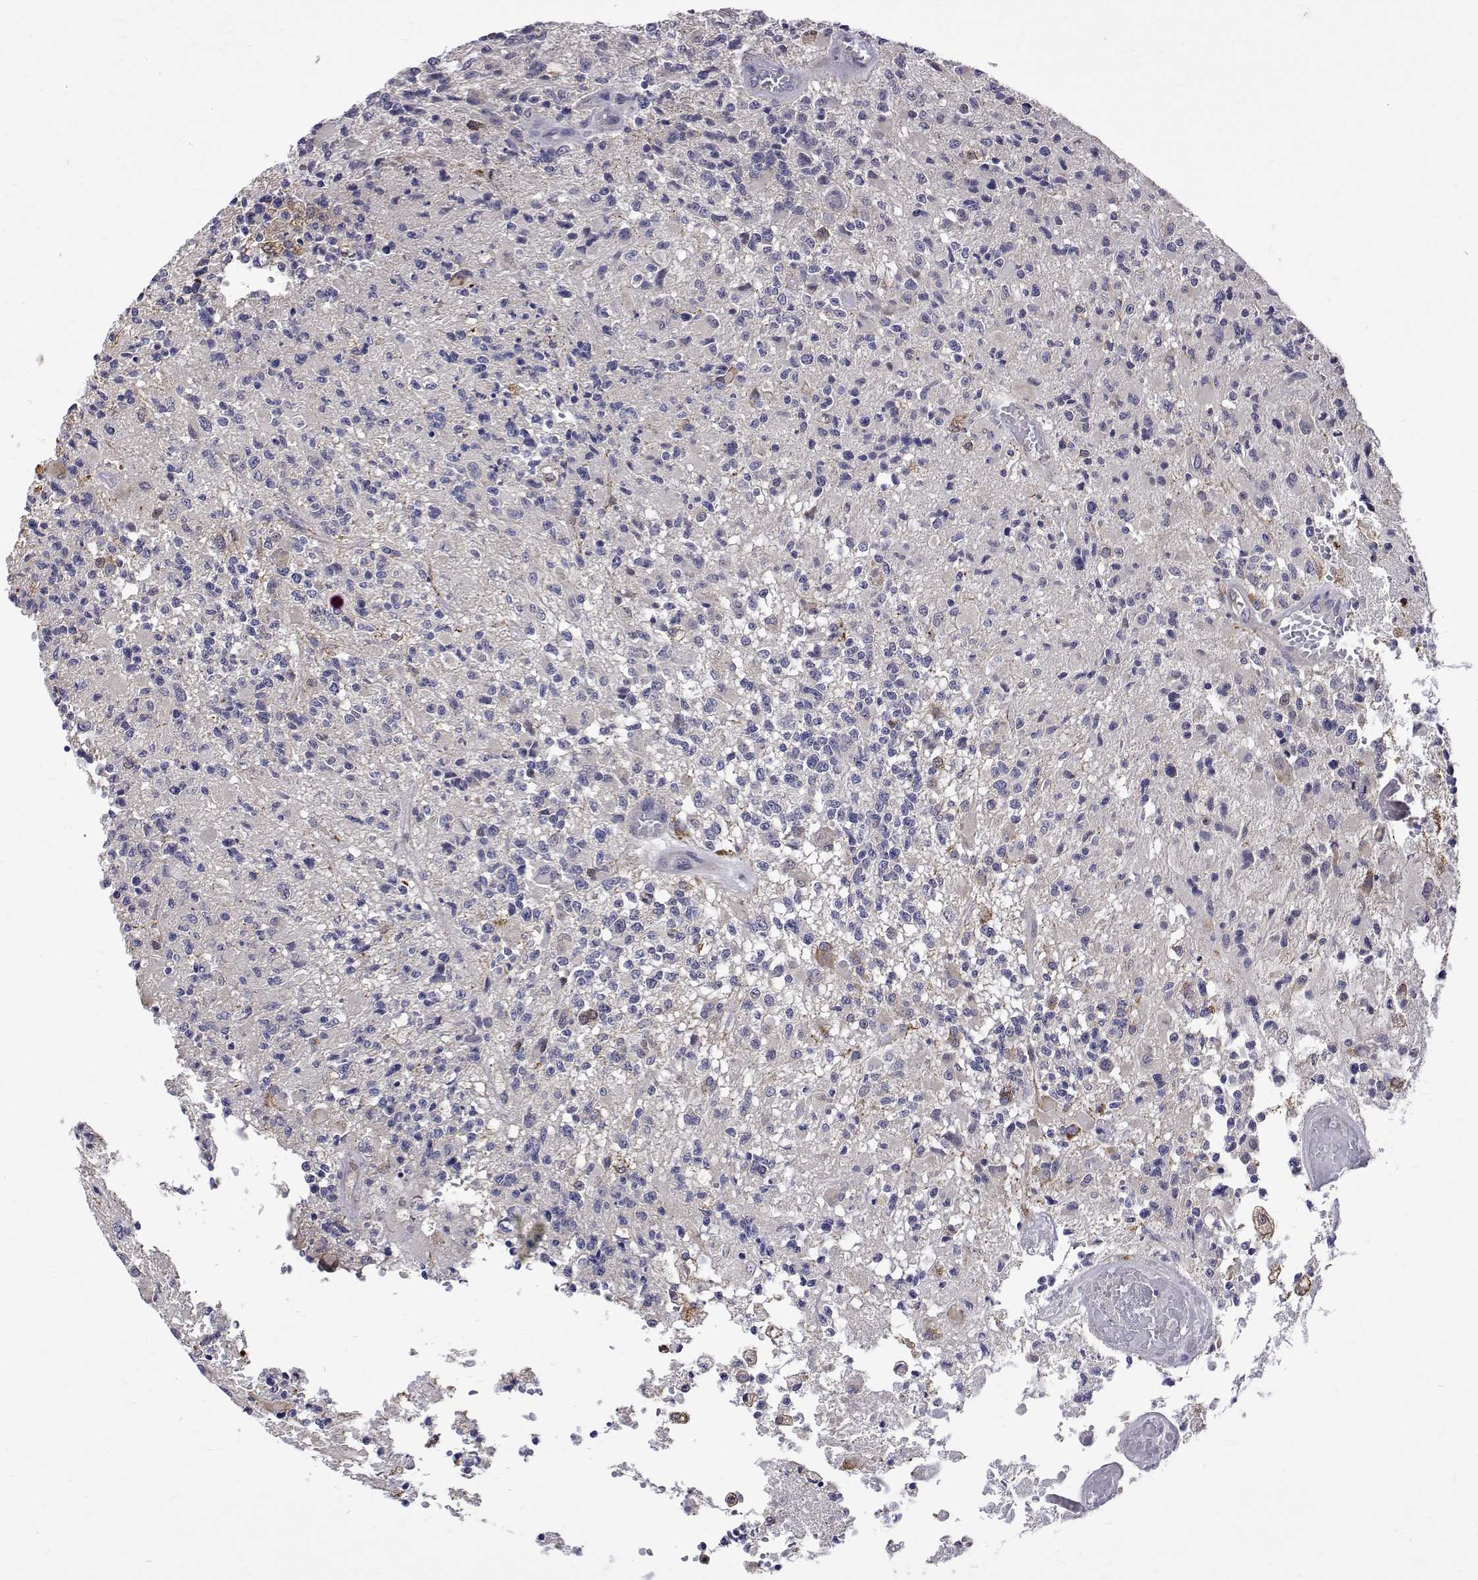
{"staining": {"intensity": "negative", "quantity": "none", "location": "none"}, "tissue": "glioma", "cell_type": "Tumor cells", "image_type": "cancer", "snomed": [{"axis": "morphology", "description": "Glioma, malignant, High grade"}, {"axis": "topography", "description": "Brain"}], "caption": "Protein analysis of malignant high-grade glioma shows no significant positivity in tumor cells. (DAB immunohistochemistry (IHC) with hematoxylin counter stain).", "gene": "PADI1", "patient": {"sex": "female", "age": 63}}